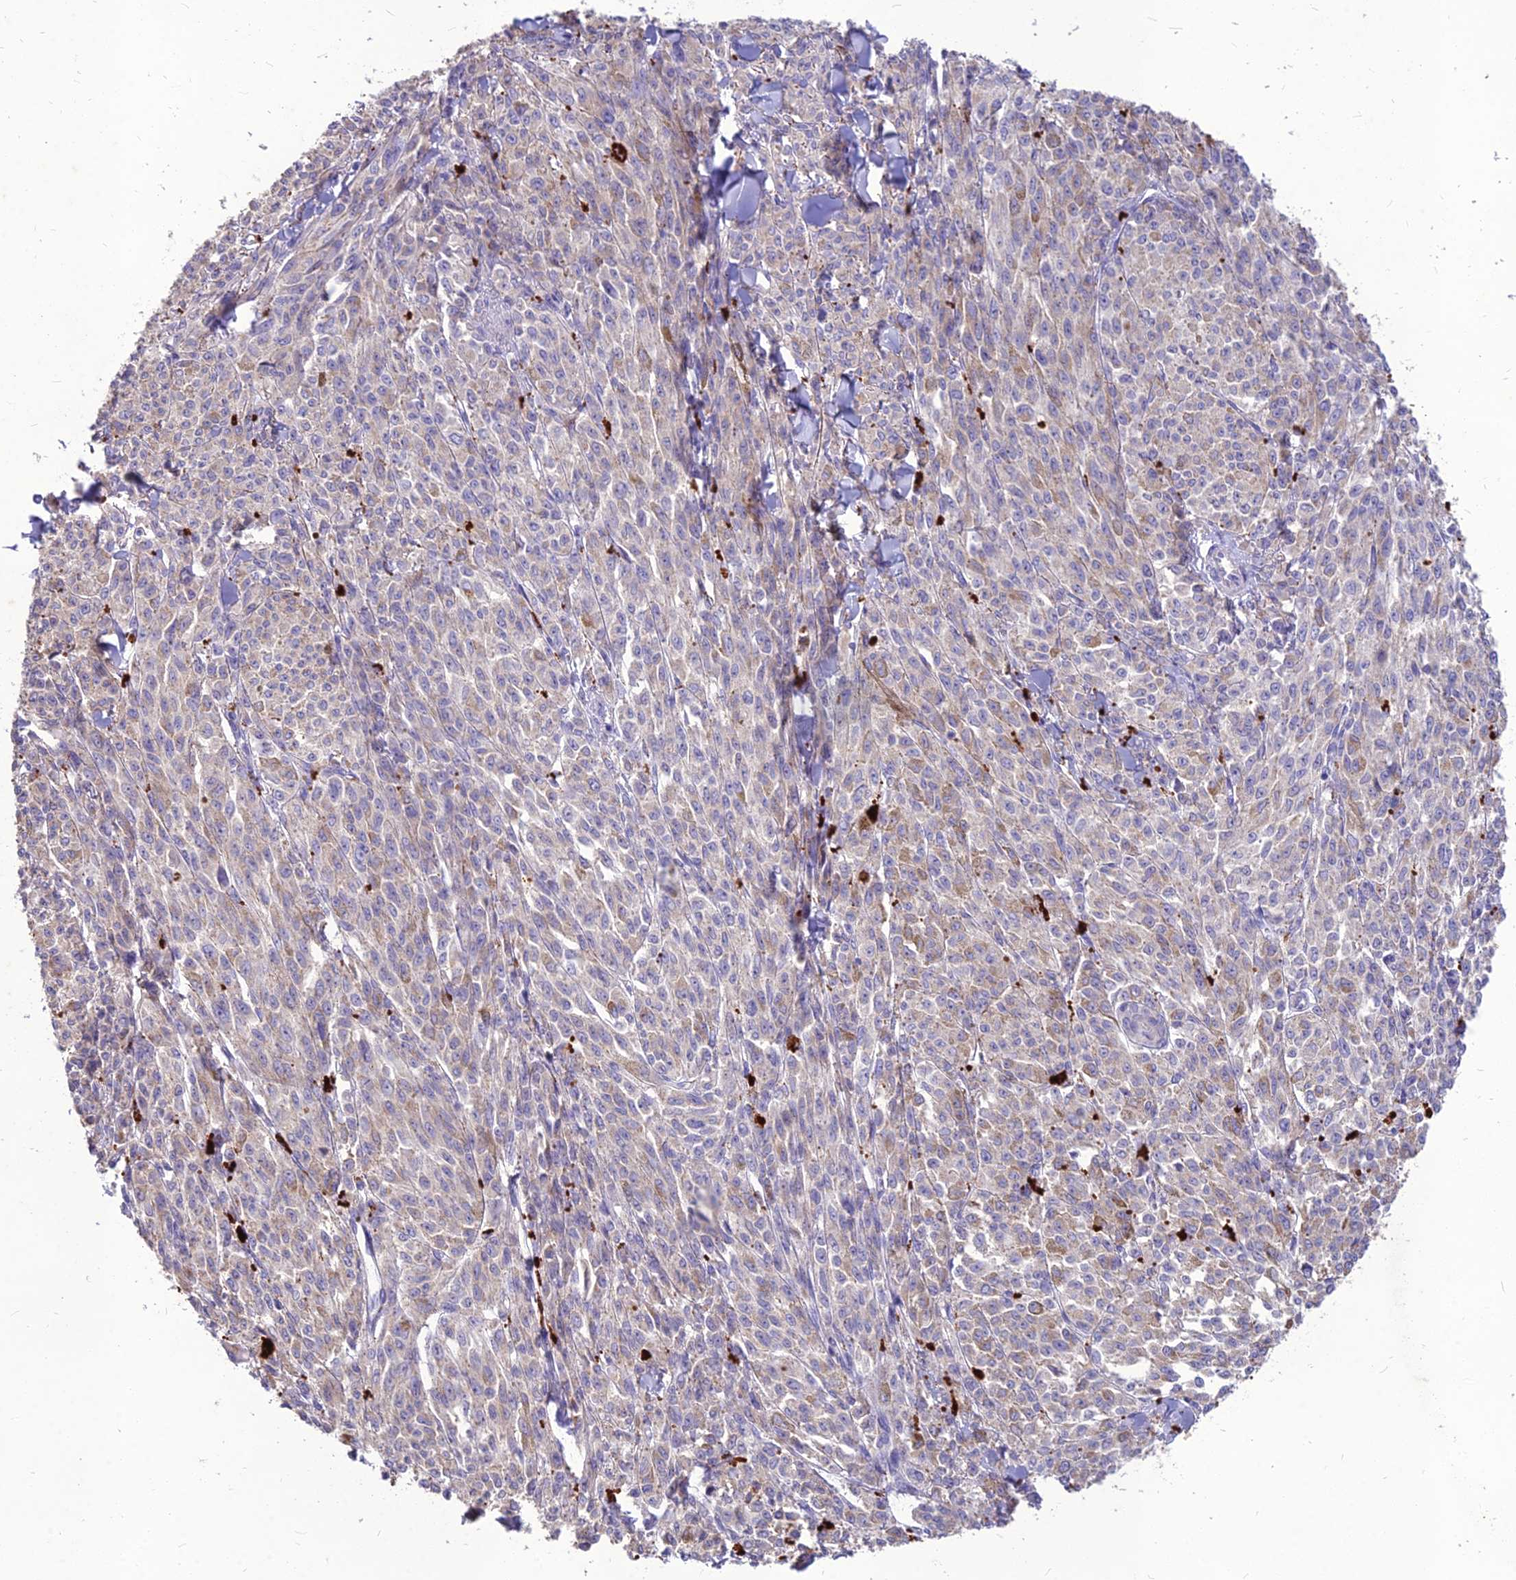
{"staining": {"intensity": "negative", "quantity": "none", "location": "none"}, "tissue": "melanoma", "cell_type": "Tumor cells", "image_type": "cancer", "snomed": [{"axis": "morphology", "description": "Malignant melanoma, NOS"}, {"axis": "topography", "description": "Skin"}], "caption": "Malignant melanoma stained for a protein using IHC shows no staining tumor cells.", "gene": "PCED1B", "patient": {"sex": "female", "age": 52}}